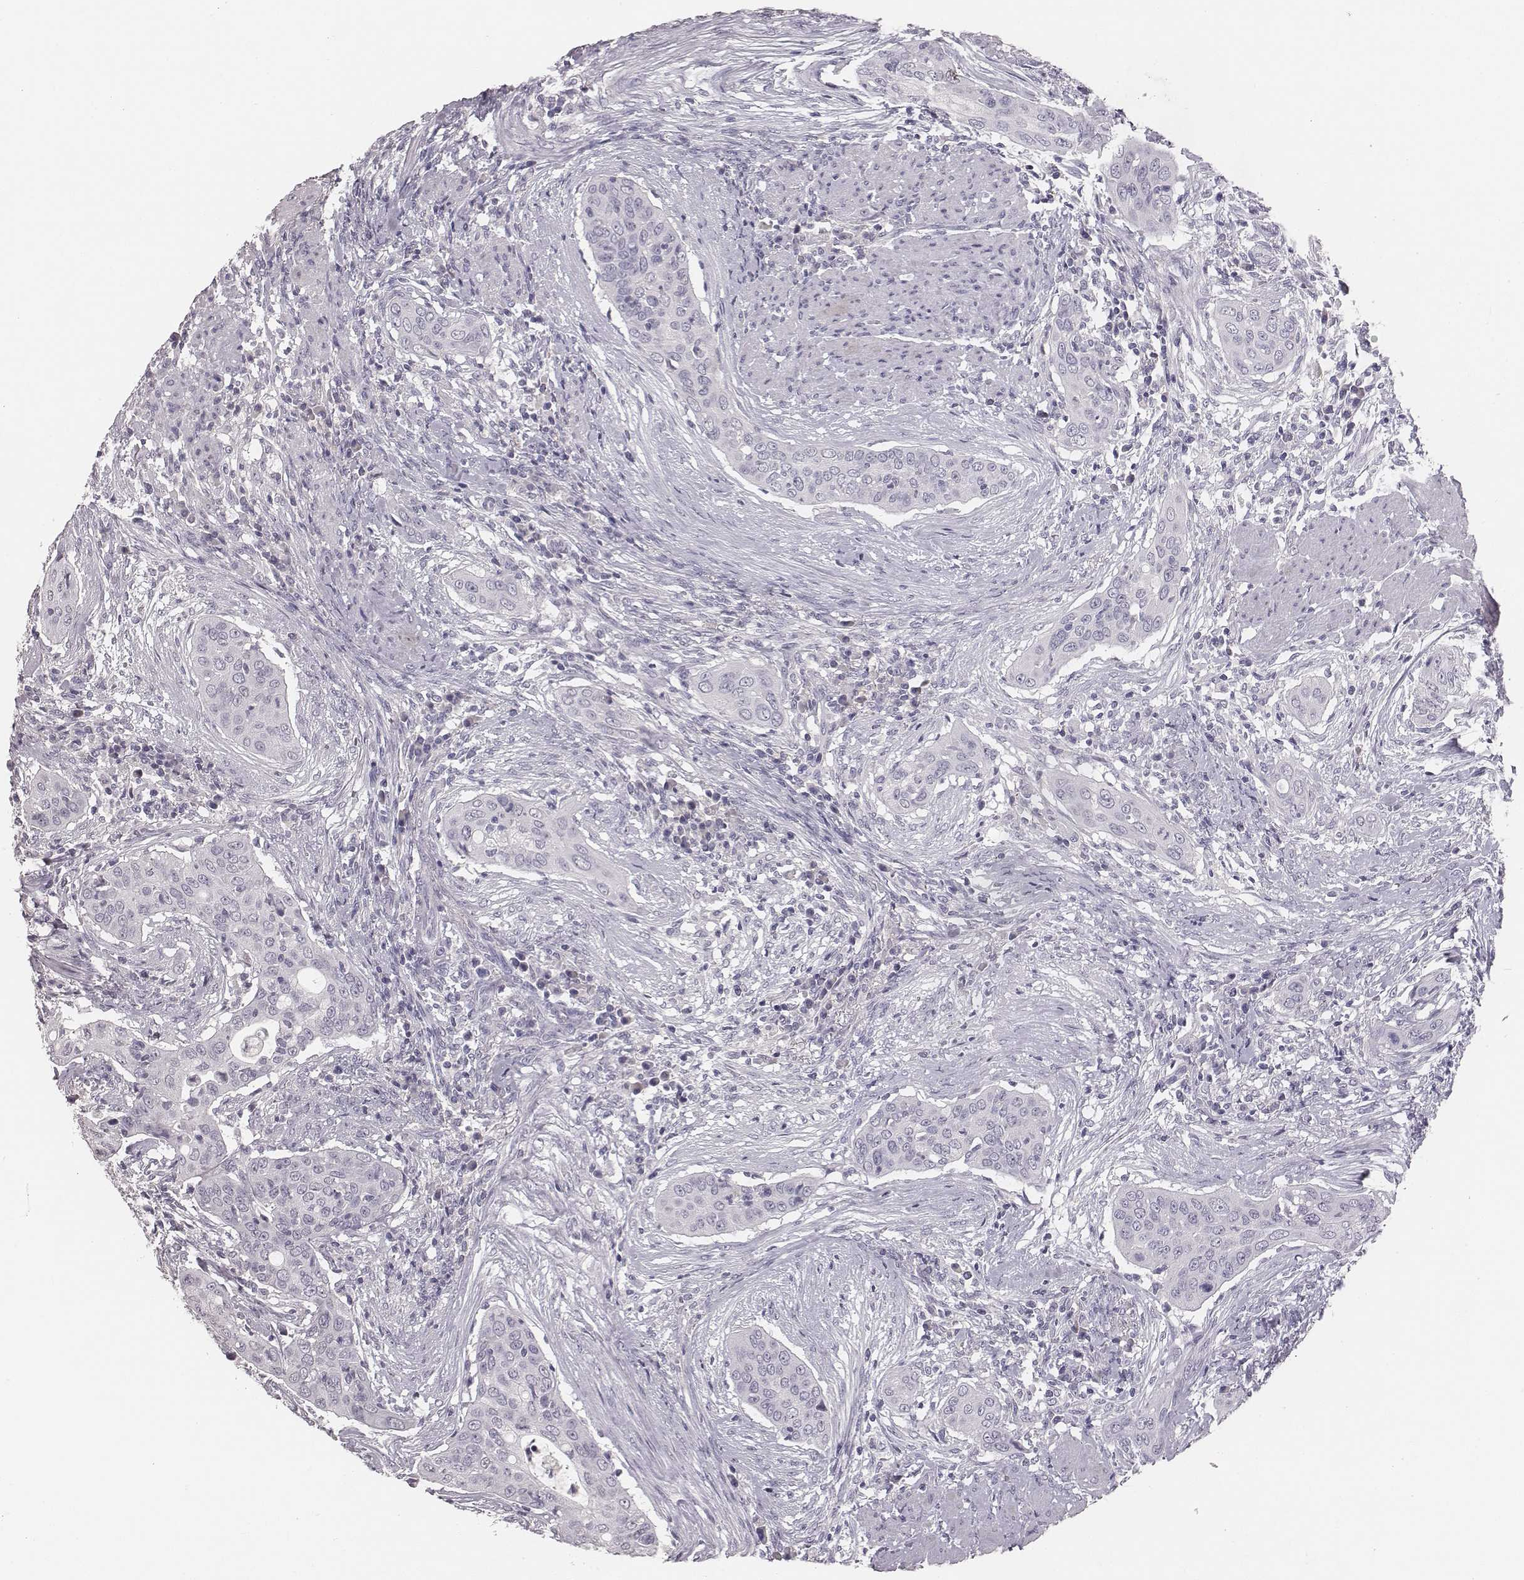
{"staining": {"intensity": "negative", "quantity": "none", "location": "none"}, "tissue": "urothelial cancer", "cell_type": "Tumor cells", "image_type": "cancer", "snomed": [{"axis": "morphology", "description": "Urothelial carcinoma, High grade"}, {"axis": "topography", "description": "Urinary bladder"}], "caption": "Tumor cells are negative for protein expression in human urothelial cancer.", "gene": "MYH6", "patient": {"sex": "male", "age": 82}}